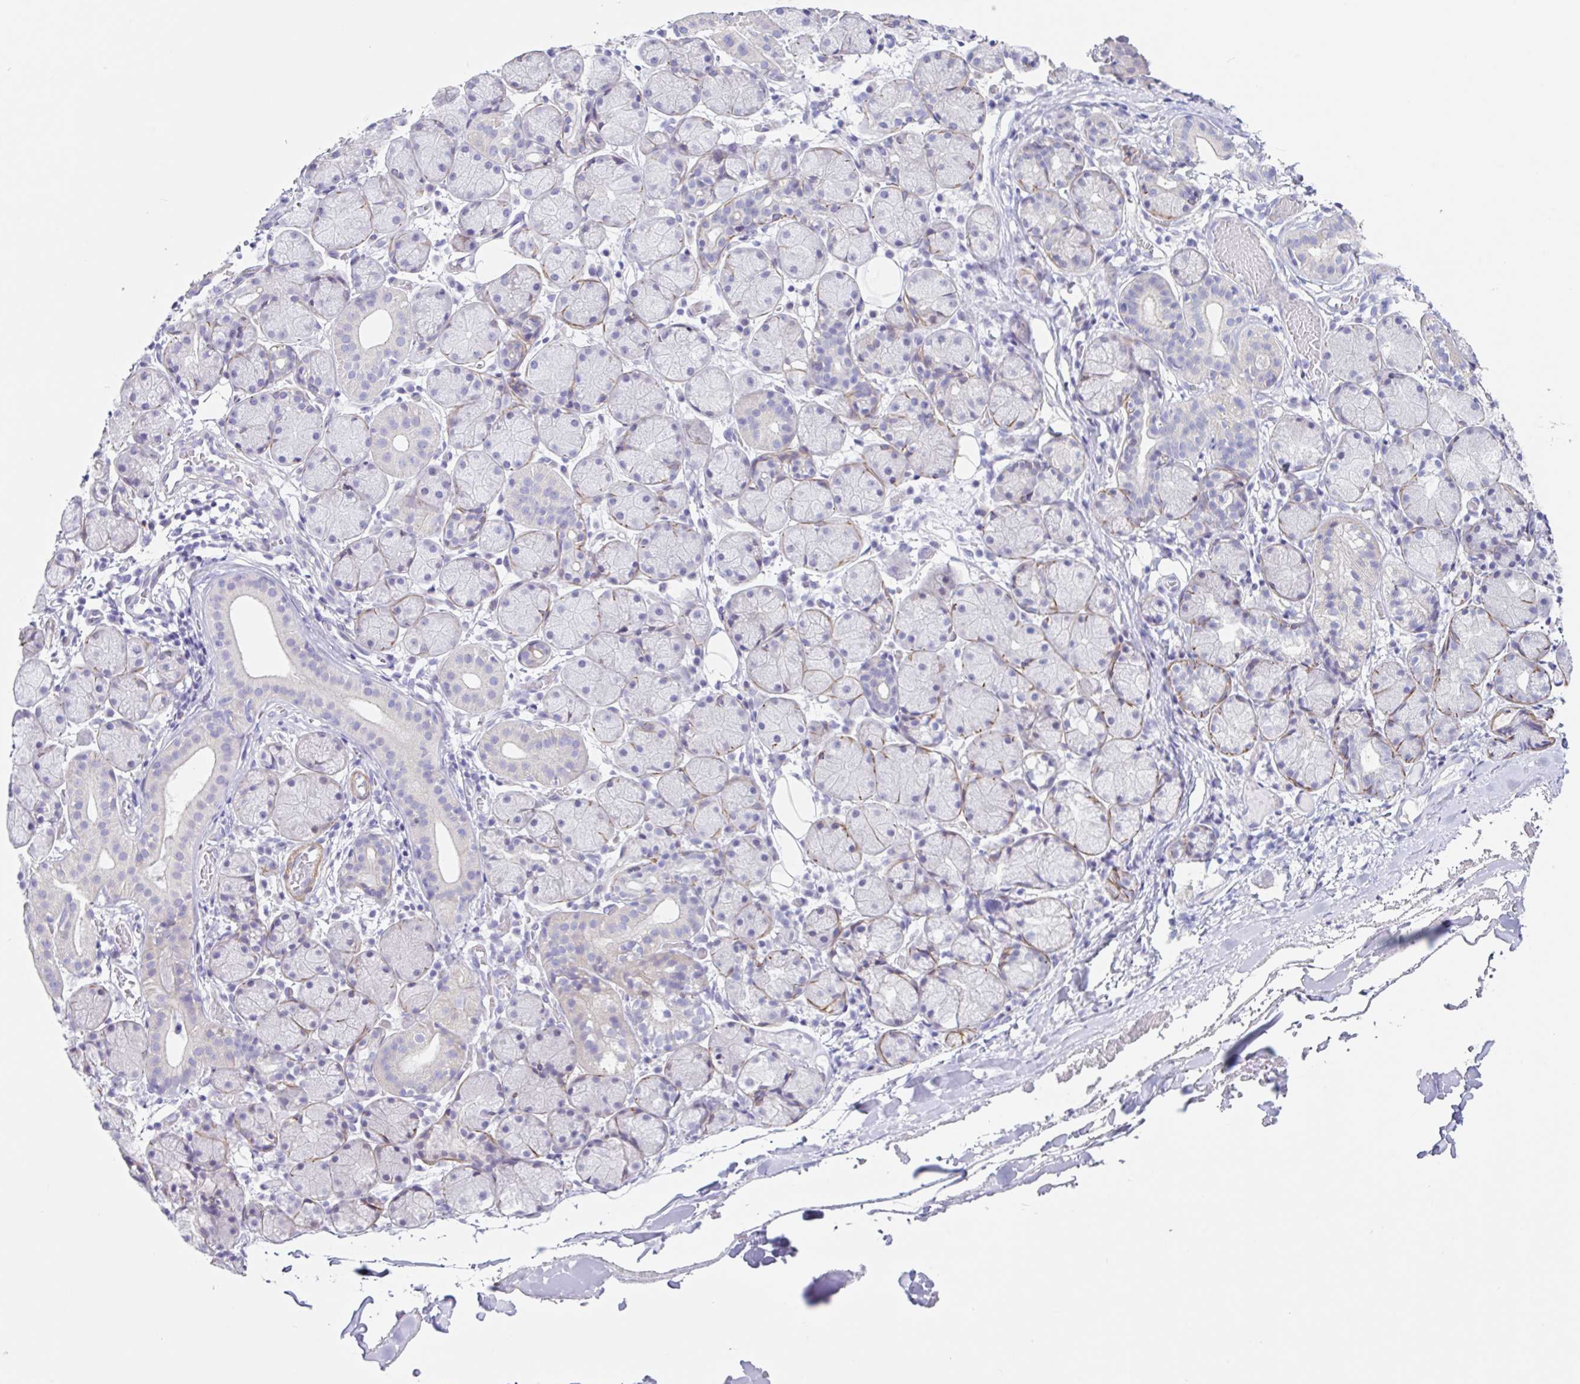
{"staining": {"intensity": "negative", "quantity": "none", "location": "none"}, "tissue": "salivary gland", "cell_type": "Glandular cells", "image_type": "normal", "snomed": [{"axis": "morphology", "description": "Normal tissue, NOS"}, {"axis": "topography", "description": "Salivary gland"}], "caption": "High magnification brightfield microscopy of benign salivary gland stained with DAB (brown) and counterstained with hematoxylin (blue): glandular cells show no significant staining.", "gene": "DCAF17", "patient": {"sex": "female", "age": 24}}